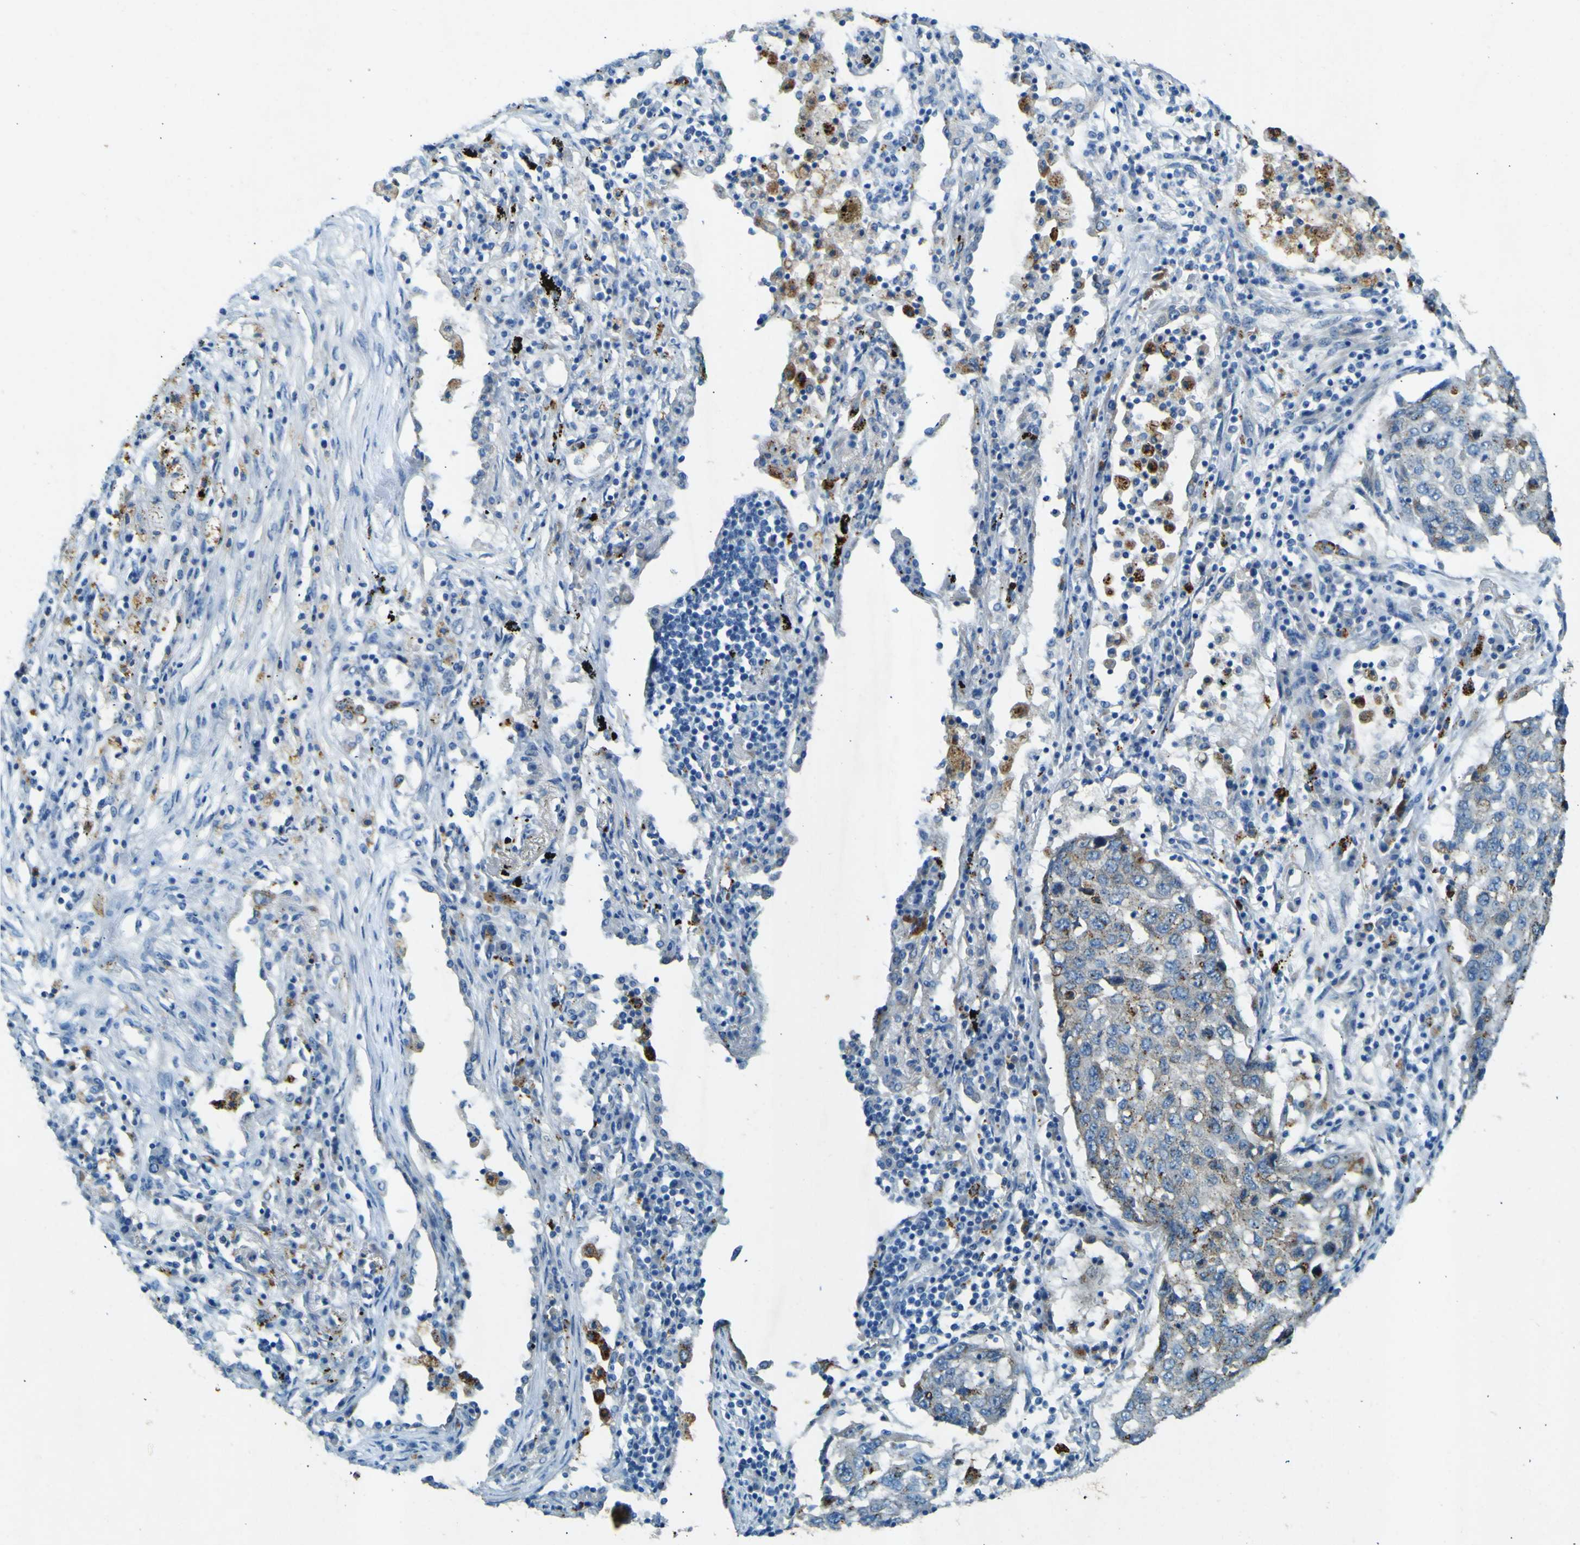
{"staining": {"intensity": "negative", "quantity": "none", "location": "none"}, "tissue": "lung cancer", "cell_type": "Tumor cells", "image_type": "cancer", "snomed": [{"axis": "morphology", "description": "Squamous cell carcinoma, NOS"}, {"axis": "topography", "description": "Lung"}], "caption": "A histopathology image of squamous cell carcinoma (lung) stained for a protein reveals no brown staining in tumor cells.", "gene": "PDE9A", "patient": {"sex": "female", "age": 63}}